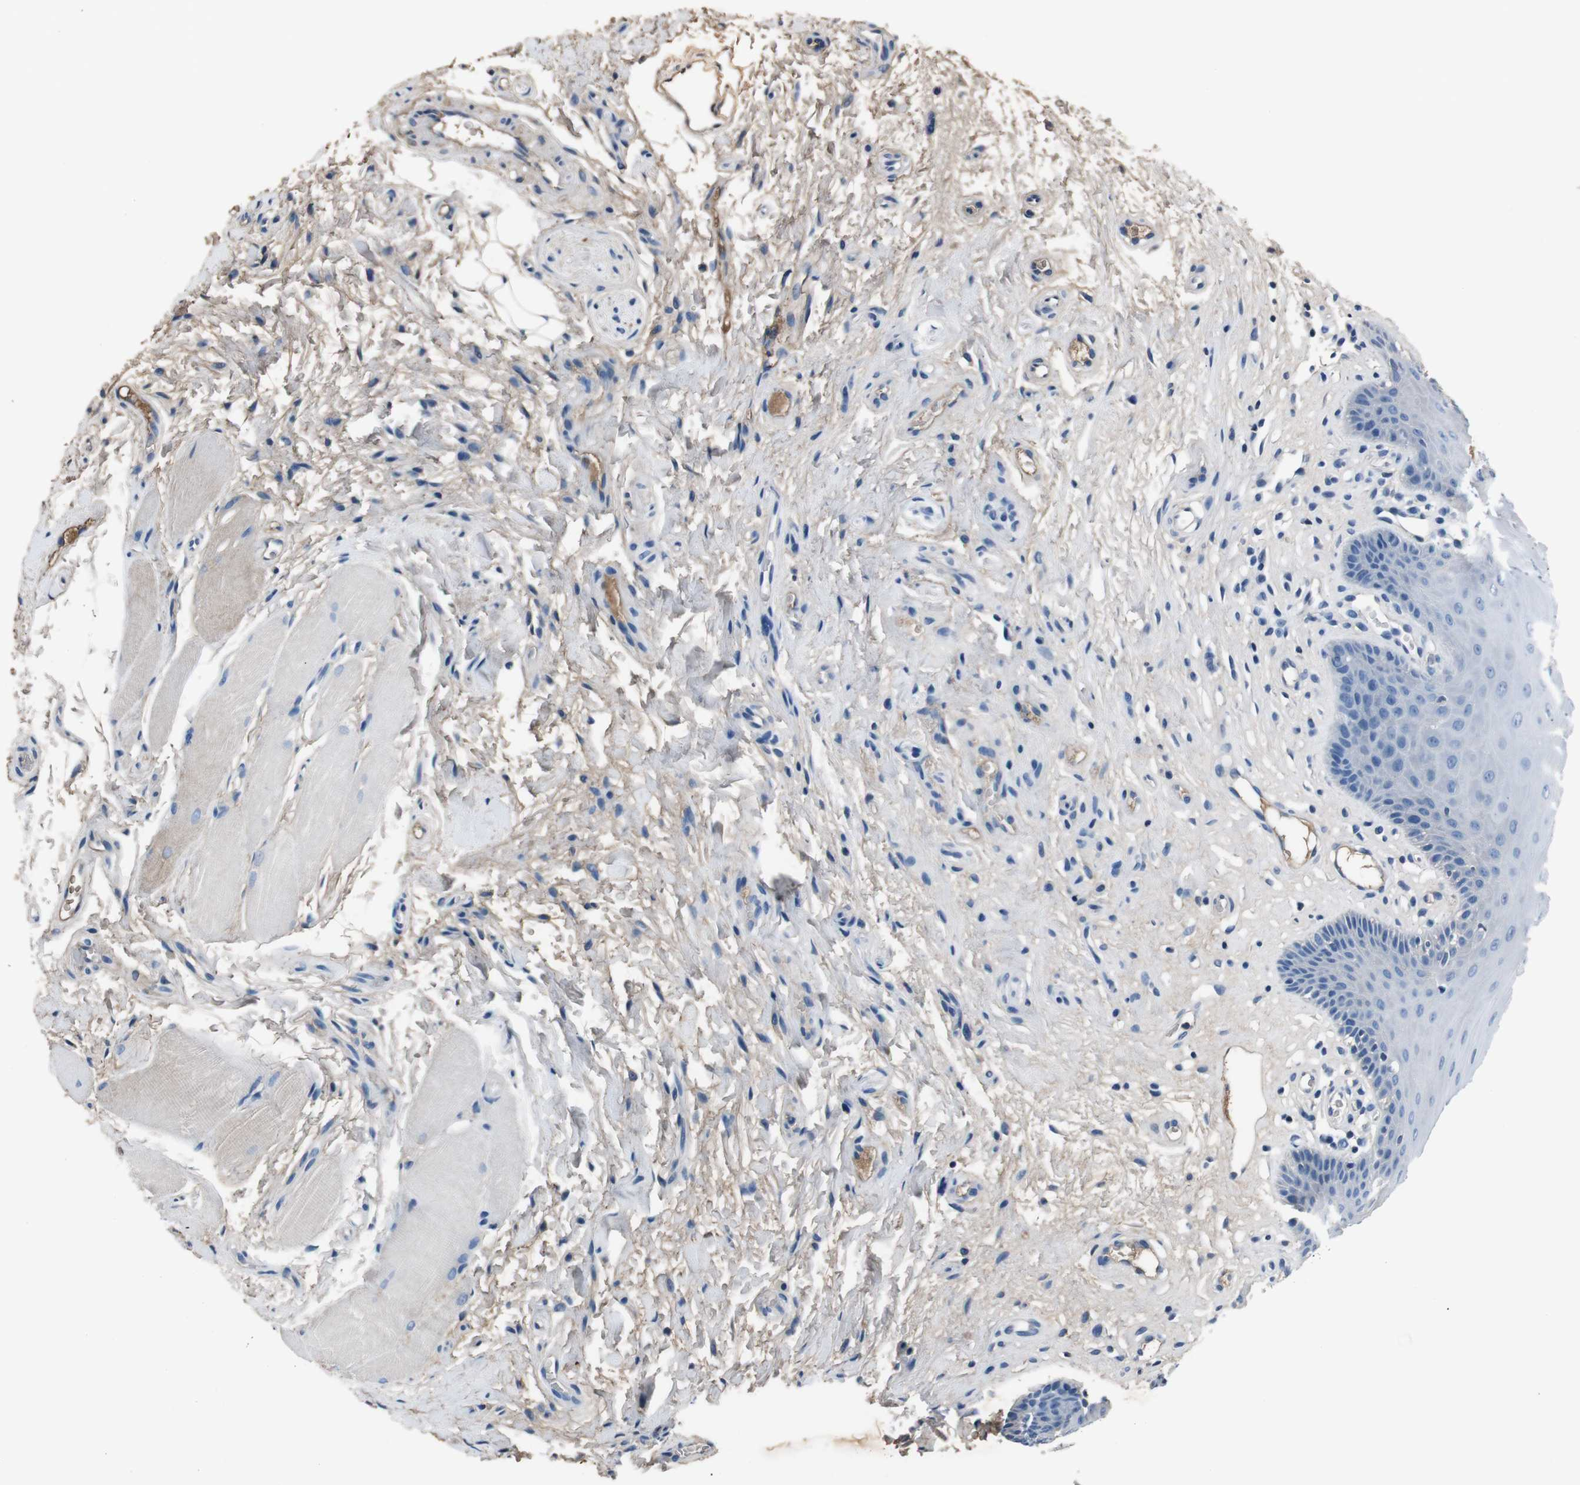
{"staining": {"intensity": "weak", "quantity": "25%-75%", "location": "cytoplasmic/membranous"}, "tissue": "oral mucosa", "cell_type": "Squamous epithelial cells", "image_type": "normal", "snomed": [{"axis": "morphology", "description": "Normal tissue, NOS"}, {"axis": "topography", "description": "Skeletal muscle"}, {"axis": "topography", "description": "Oral tissue"}], "caption": "Weak cytoplasmic/membranous expression is identified in approximately 25%-75% of squamous epithelial cells in benign oral mucosa.", "gene": "LEP", "patient": {"sex": "male", "age": 58}}